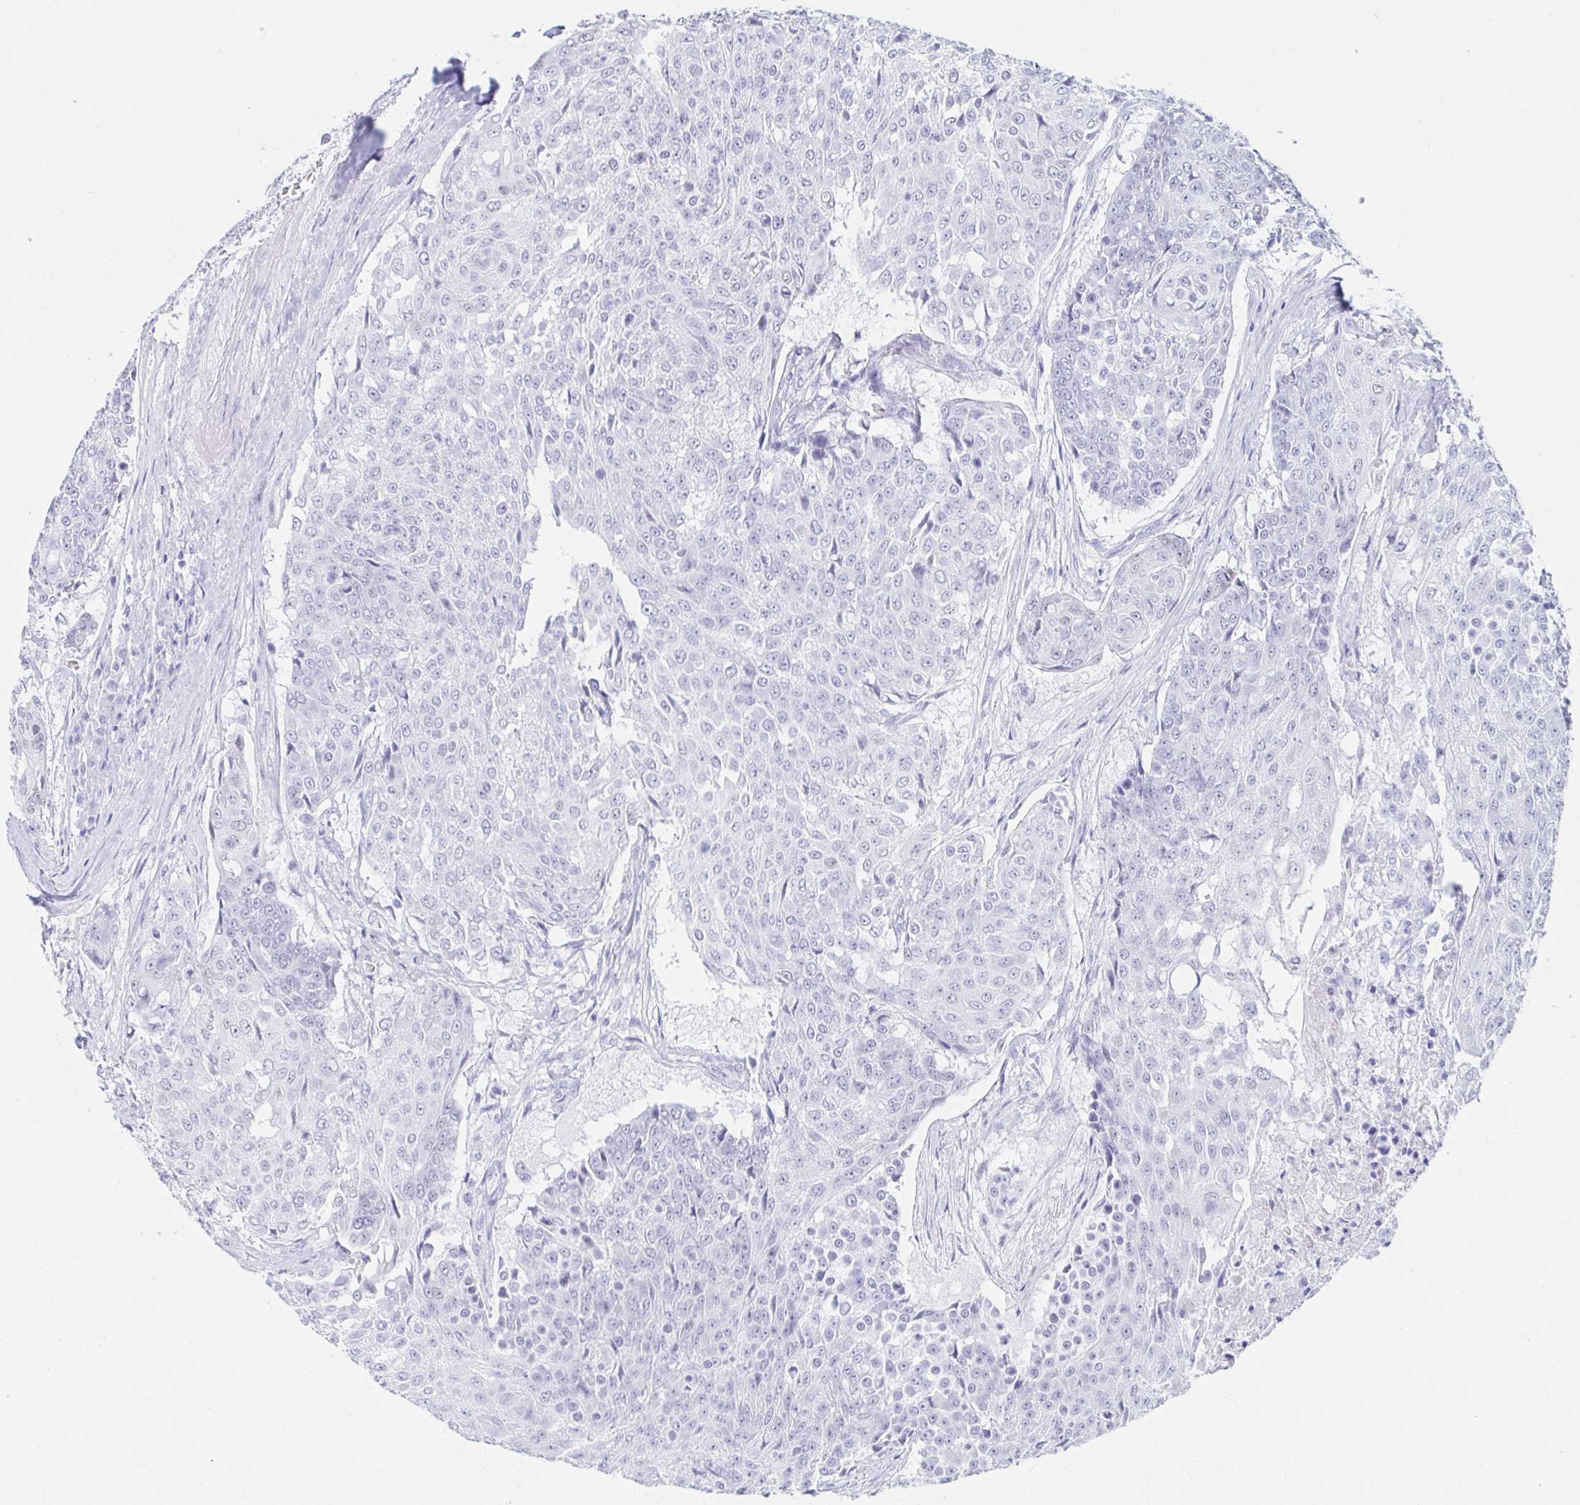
{"staining": {"intensity": "negative", "quantity": "none", "location": "none"}, "tissue": "urothelial cancer", "cell_type": "Tumor cells", "image_type": "cancer", "snomed": [{"axis": "morphology", "description": "Urothelial carcinoma, High grade"}, {"axis": "topography", "description": "Urinary bladder"}], "caption": "Tumor cells show no significant expression in urothelial cancer.", "gene": "OR6T1", "patient": {"sex": "female", "age": 63}}